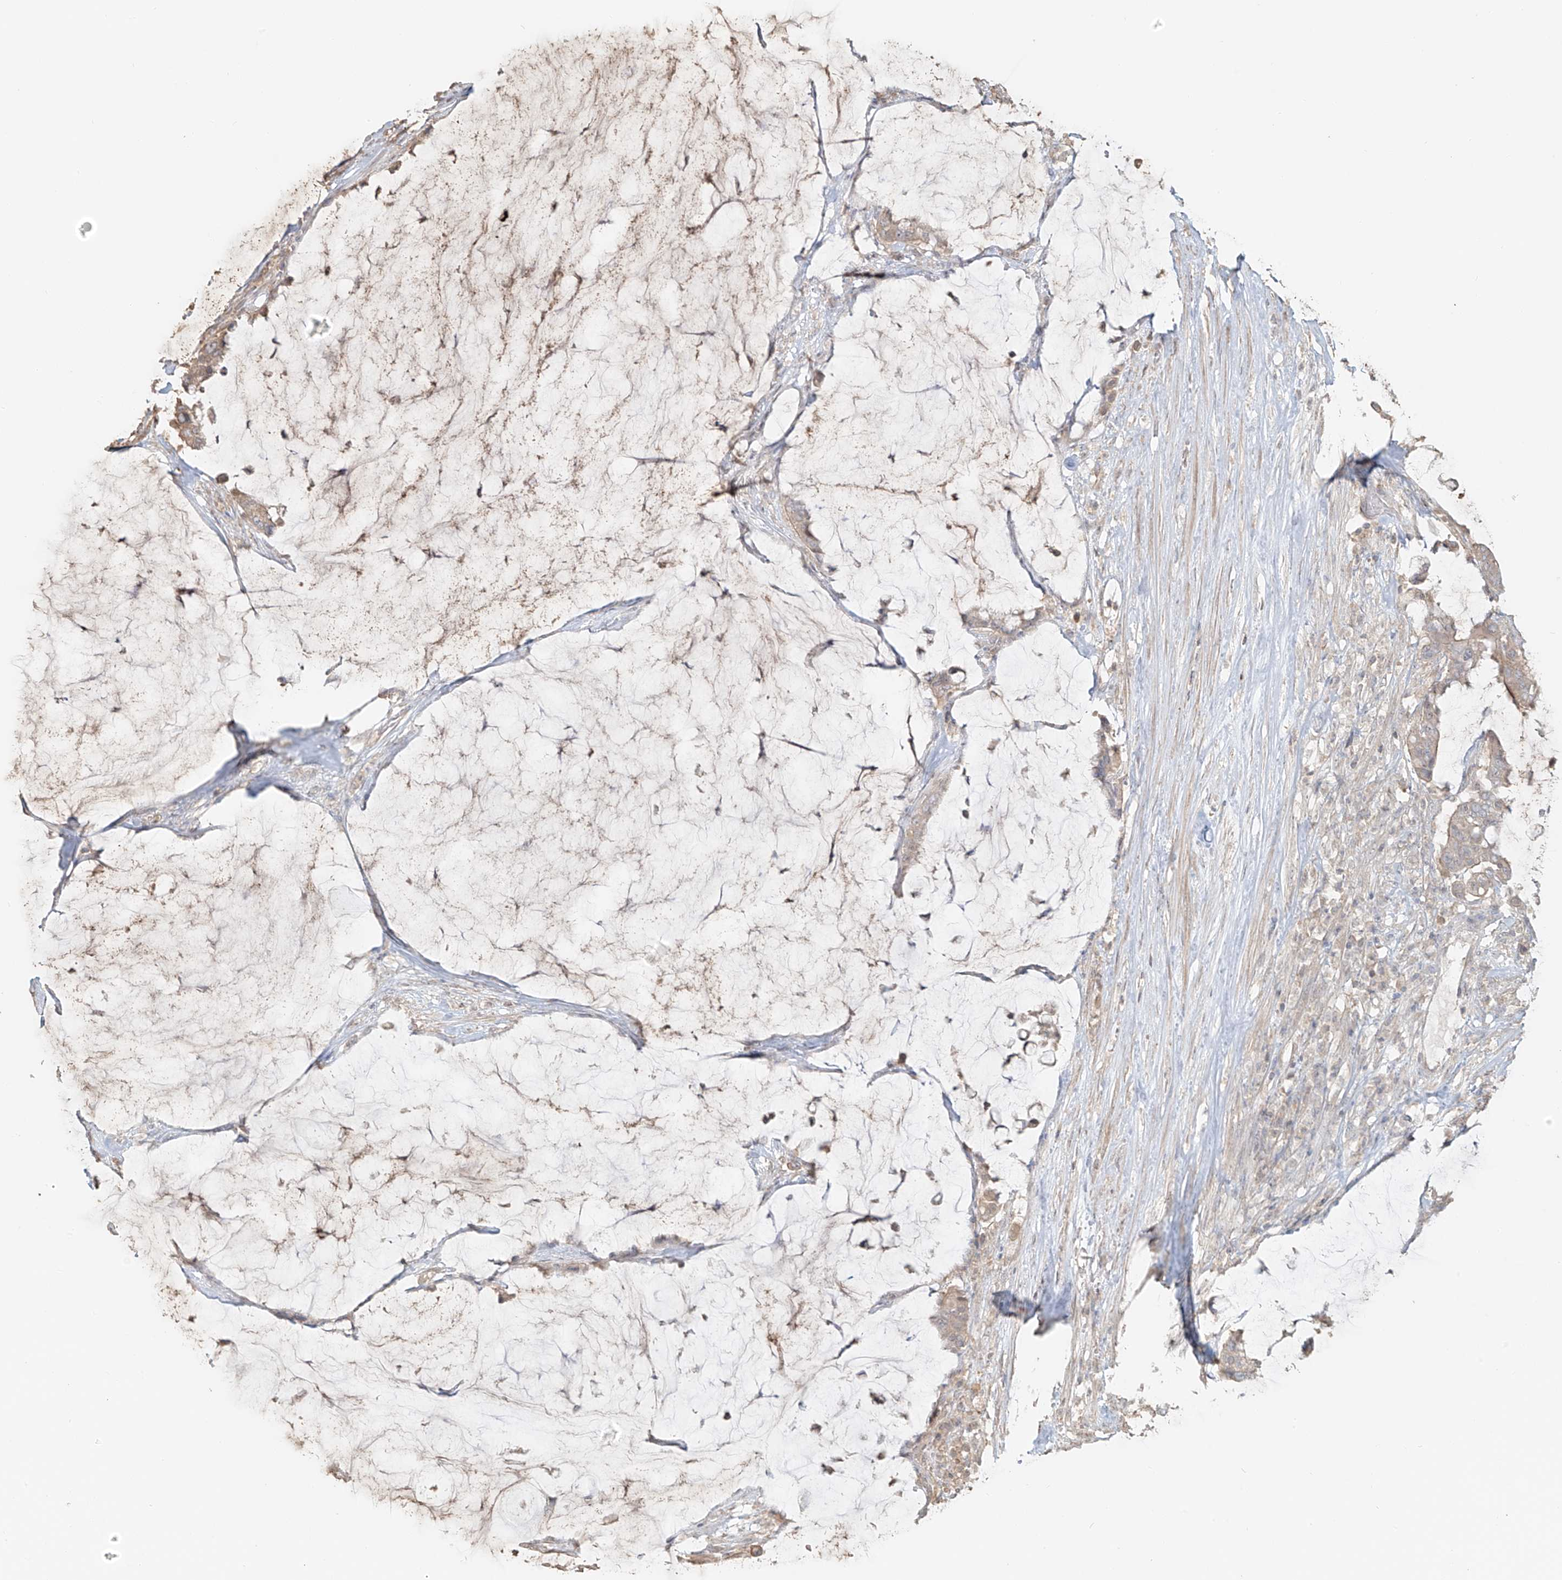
{"staining": {"intensity": "weak", "quantity": "25%-75%", "location": "cytoplasmic/membranous"}, "tissue": "pancreatic cancer", "cell_type": "Tumor cells", "image_type": "cancer", "snomed": [{"axis": "morphology", "description": "Adenocarcinoma, NOS"}, {"axis": "topography", "description": "Pancreas"}], "caption": "A low amount of weak cytoplasmic/membranous expression is seen in about 25%-75% of tumor cells in adenocarcinoma (pancreatic) tissue. (DAB (3,3'-diaminobenzidine) IHC with brightfield microscopy, high magnification).", "gene": "NPHS1", "patient": {"sex": "male", "age": 41}}